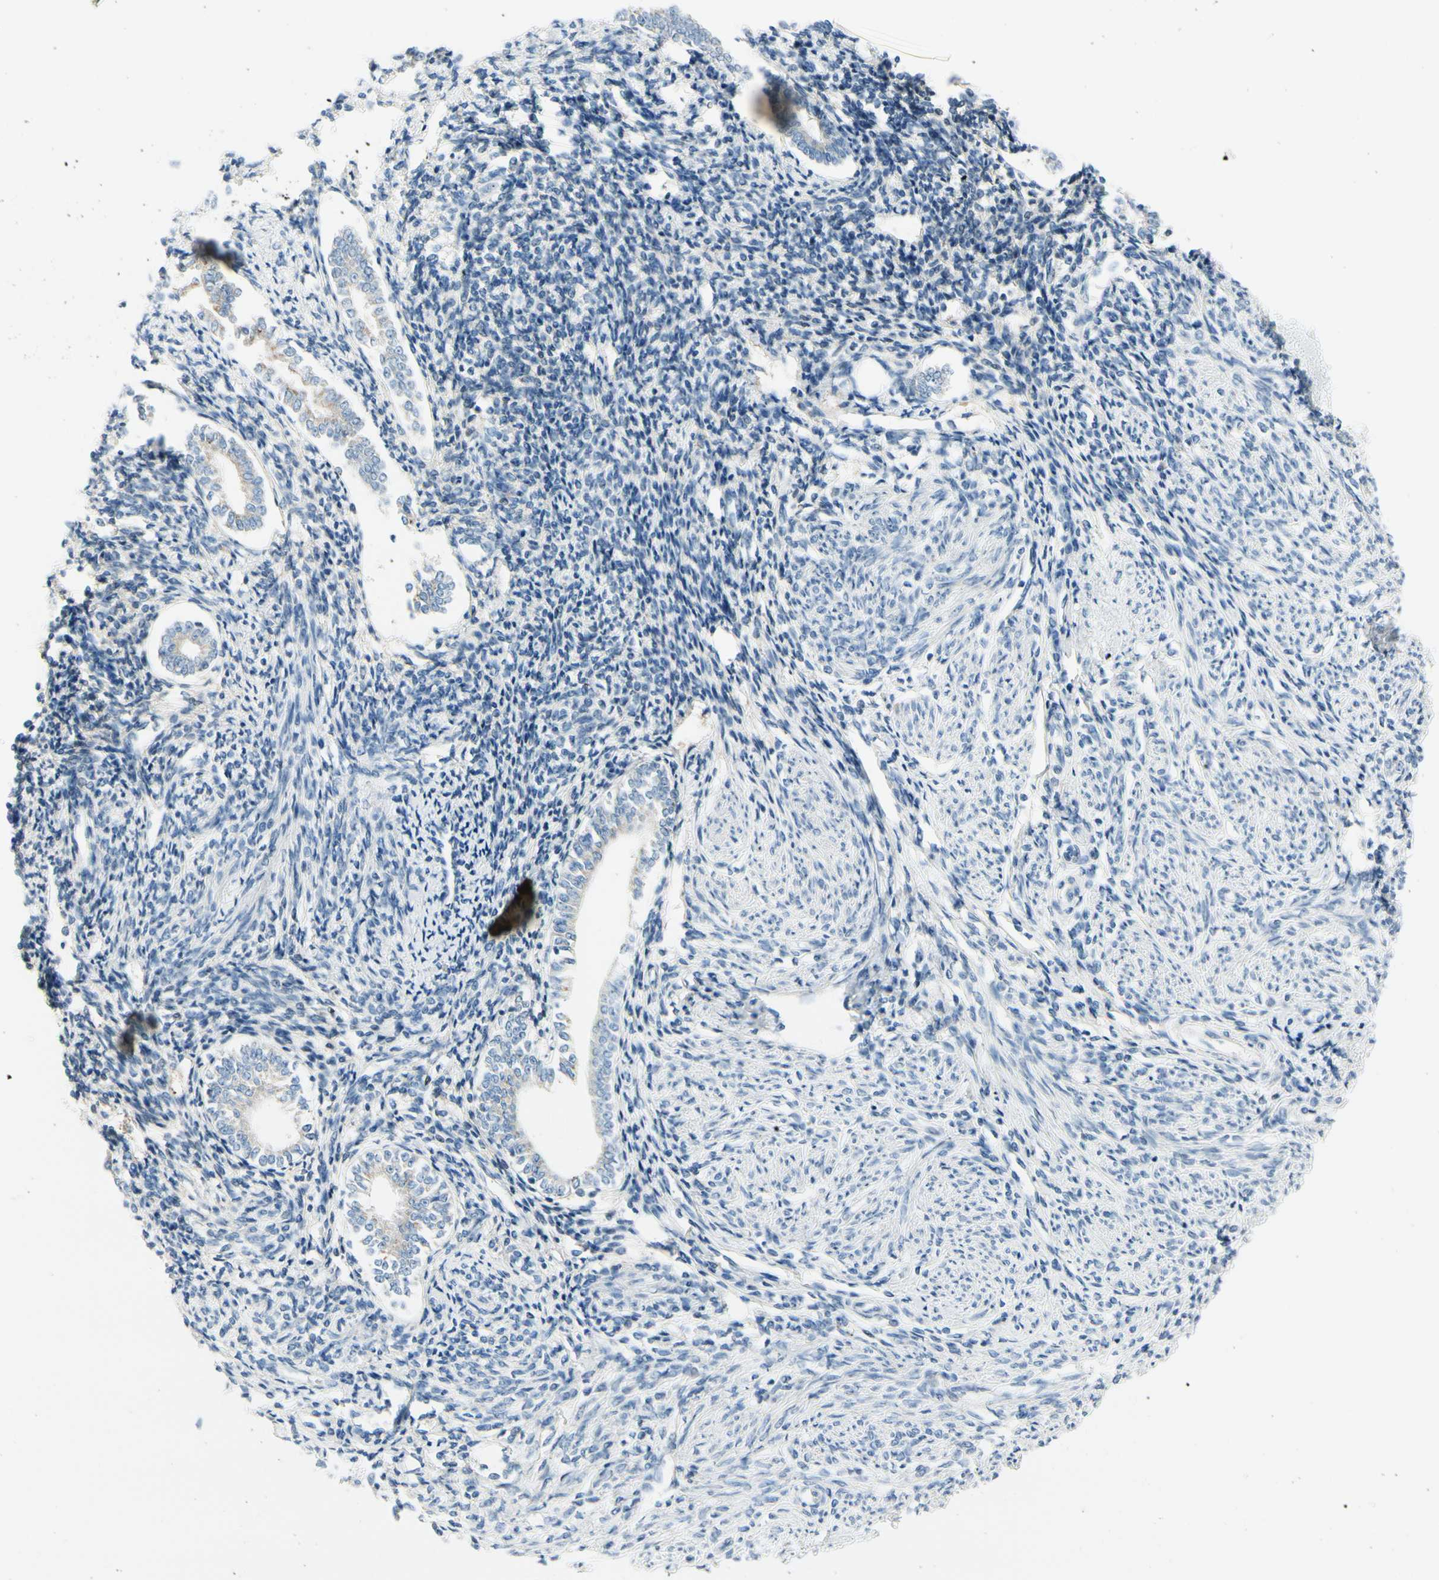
{"staining": {"intensity": "negative", "quantity": "none", "location": "none"}, "tissue": "endometrium", "cell_type": "Cells in endometrial stroma", "image_type": "normal", "snomed": [{"axis": "morphology", "description": "Normal tissue, NOS"}, {"axis": "topography", "description": "Endometrium"}], "caption": "Immunohistochemical staining of normal human endometrium exhibits no significant expression in cells in endometrial stroma. The staining is performed using DAB brown chromogen with nuclei counter-stained in using hematoxylin.", "gene": "GALNT5", "patient": {"sex": "female", "age": 71}}